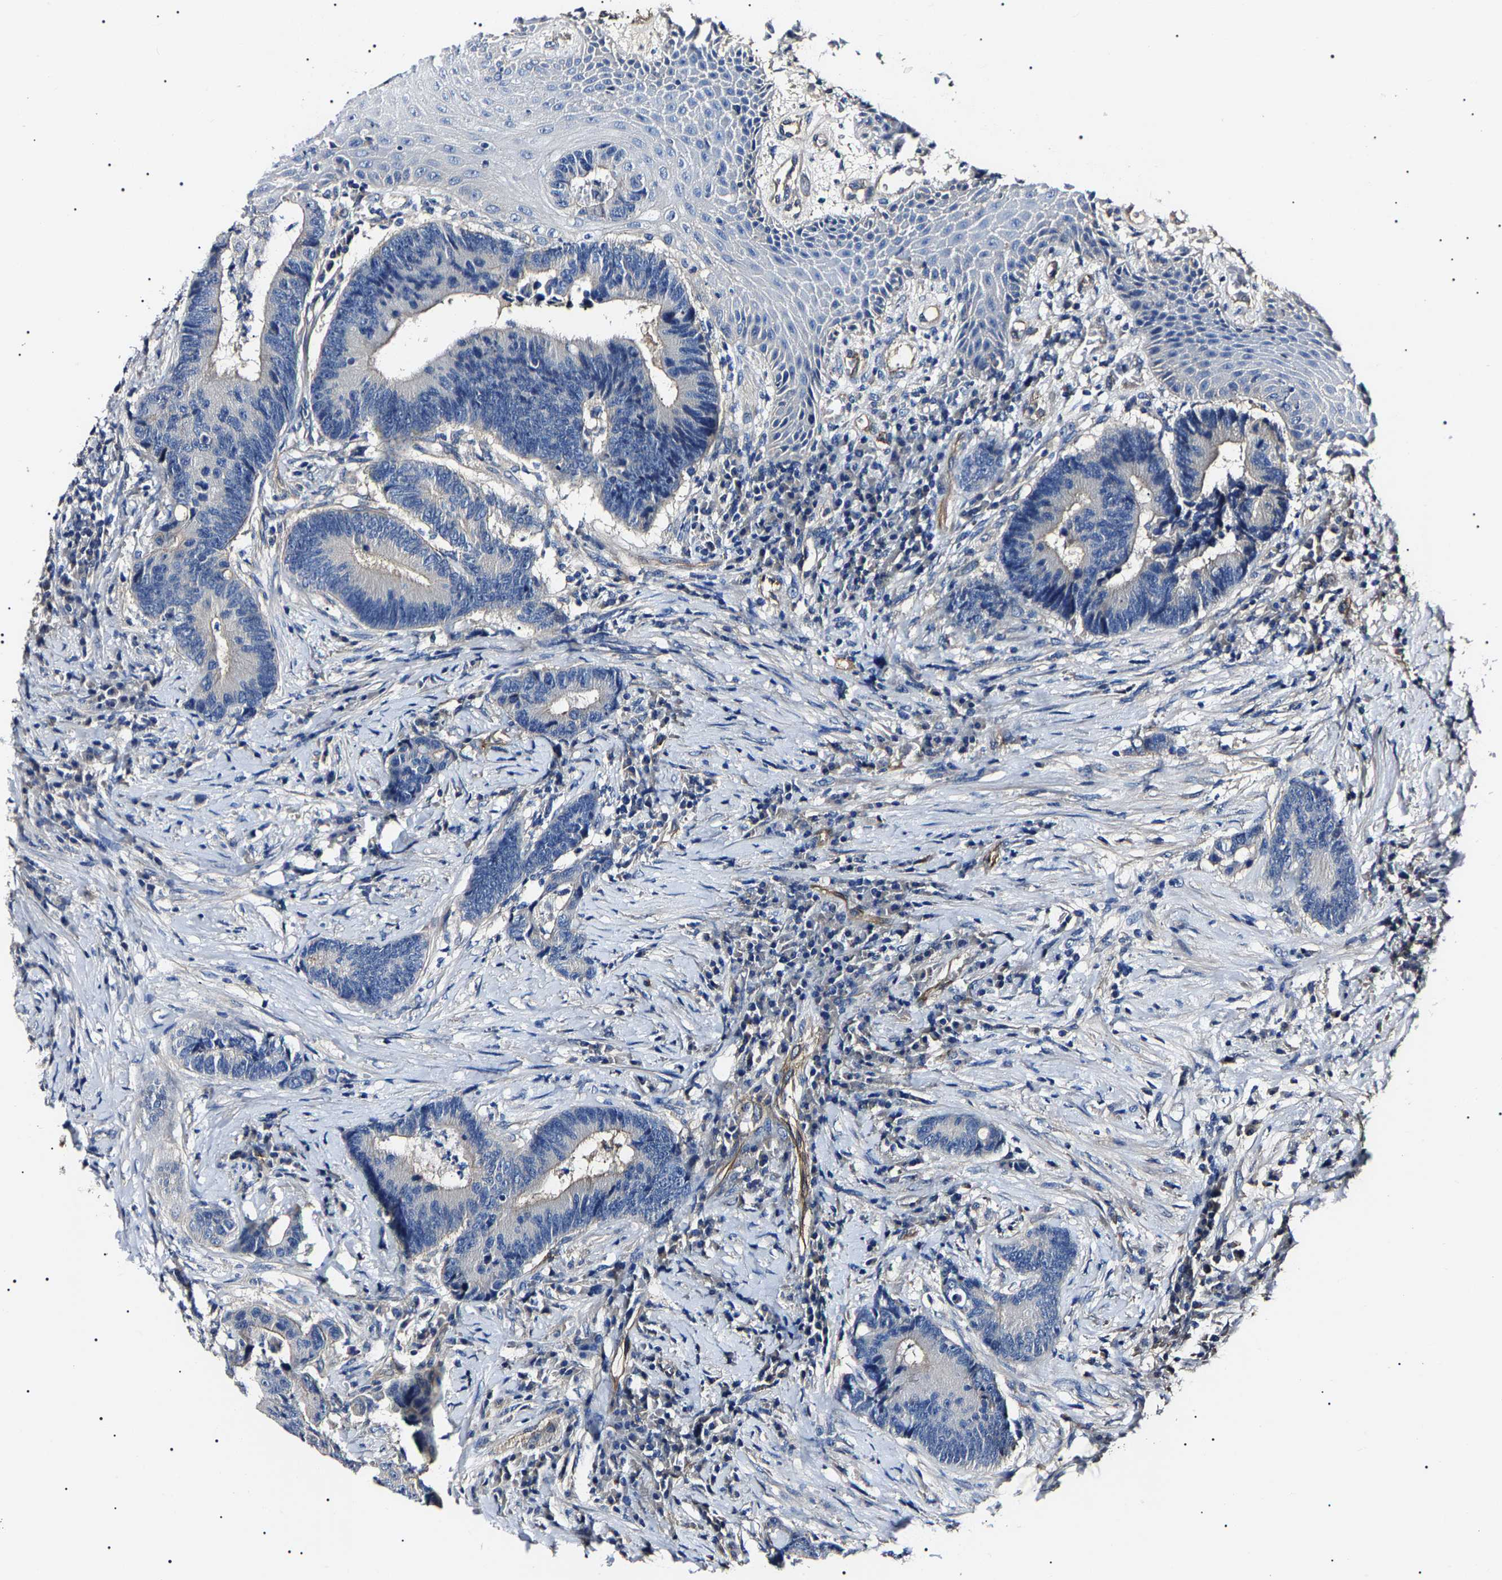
{"staining": {"intensity": "negative", "quantity": "none", "location": "none"}, "tissue": "colorectal cancer", "cell_type": "Tumor cells", "image_type": "cancer", "snomed": [{"axis": "morphology", "description": "Adenocarcinoma, NOS"}, {"axis": "topography", "description": "Rectum"}, {"axis": "topography", "description": "Anal"}], "caption": "Adenocarcinoma (colorectal) stained for a protein using immunohistochemistry (IHC) demonstrates no positivity tumor cells.", "gene": "KLHL42", "patient": {"sex": "female", "age": 89}}